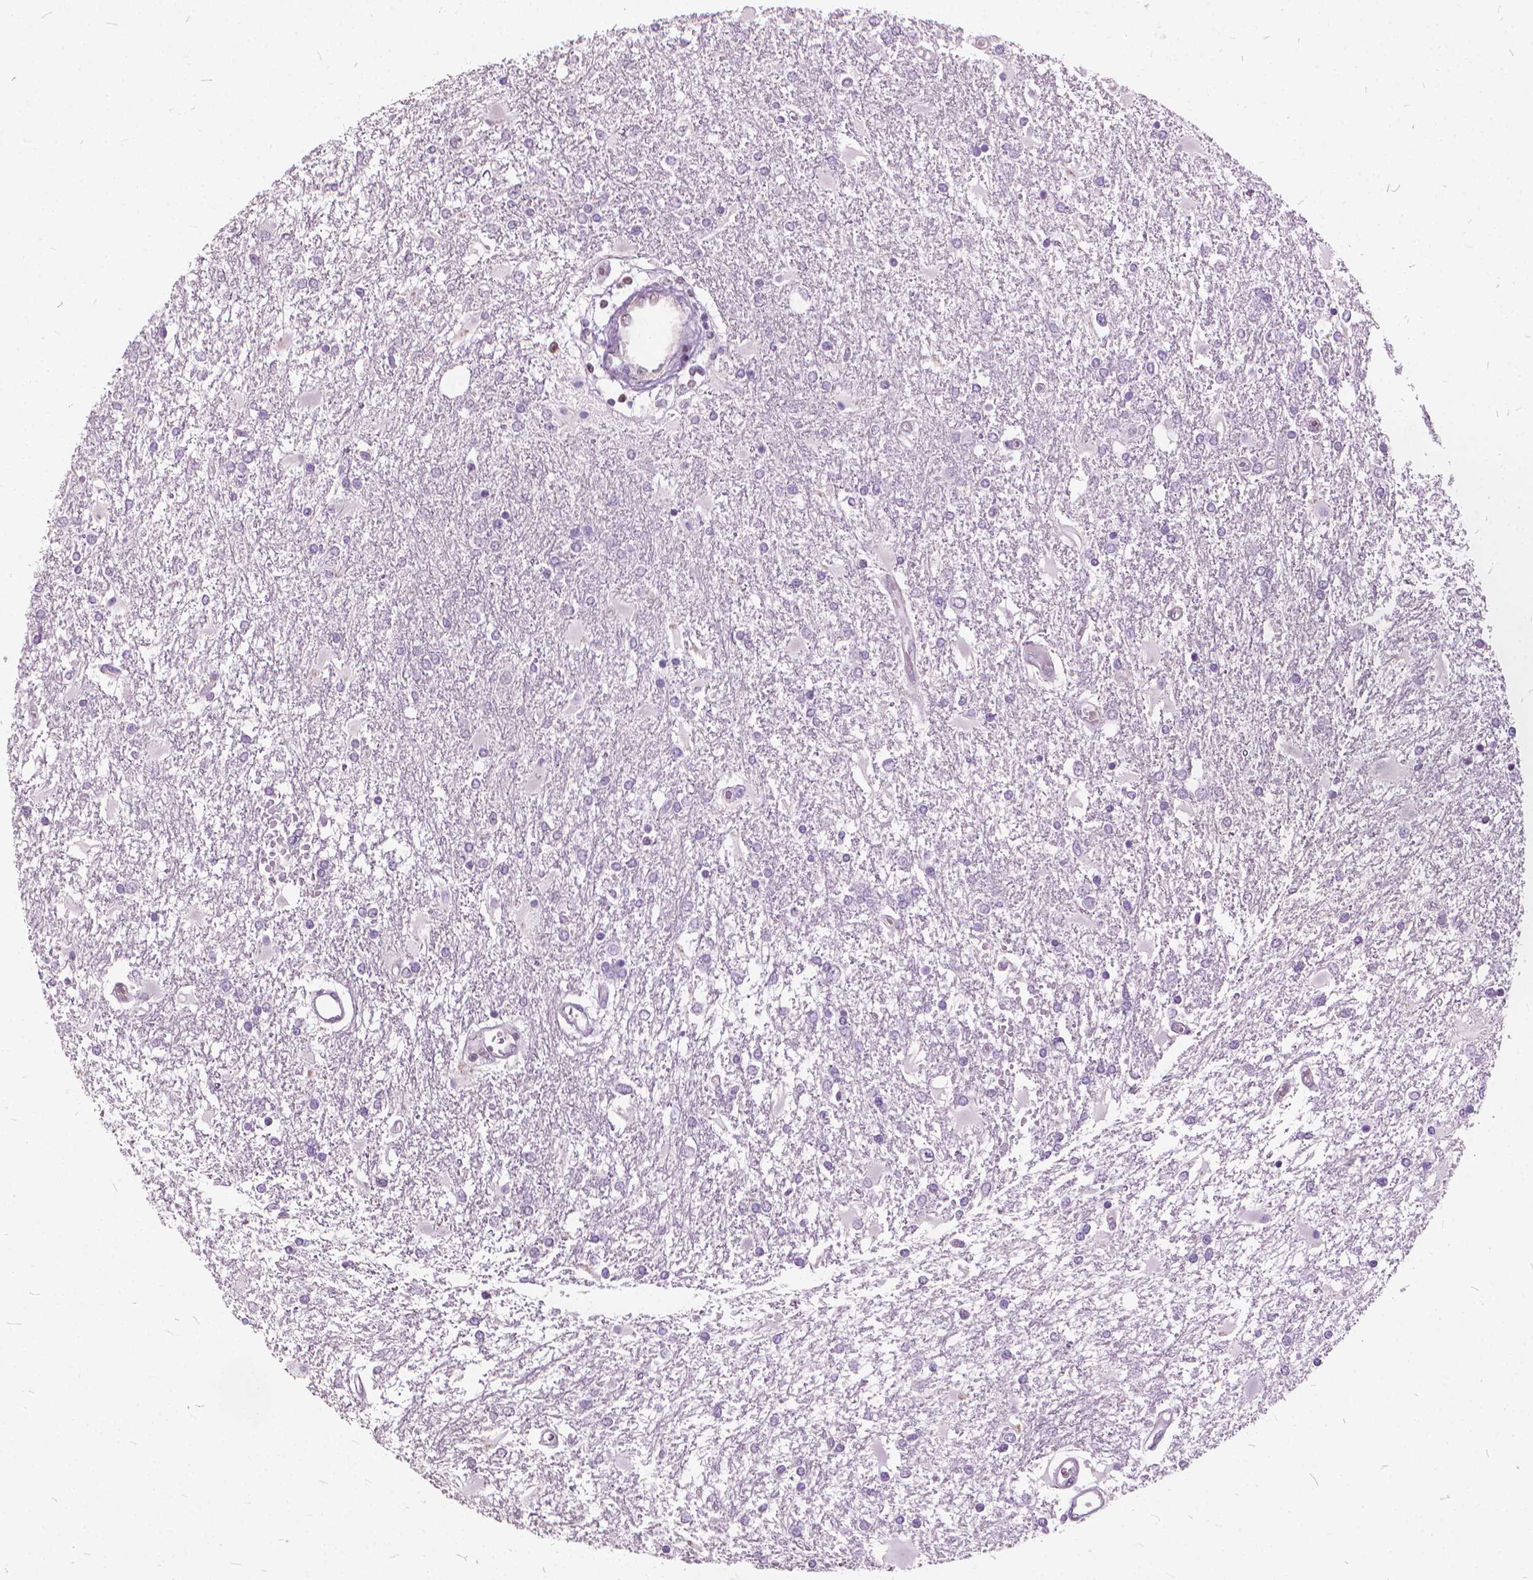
{"staining": {"intensity": "negative", "quantity": "none", "location": "none"}, "tissue": "glioma", "cell_type": "Tumor cells", "image_type": "cancer", "snomed": [{"axis": "morphology", "description": "Glioma, malignant, High grade"}, {"axis": "topography", "description": "Cerebral cortex"}], "caption": "This is a micrograph of IHC staining of high-grade glioma (malignant), which shows no expression in tumor cells. Brightfield microscopy of immunohistochemistry stained with DAB (brown) and hematoxylin (blue), captured at high magnification.", "gene": "STAT5B", "patient": {"sex": "male", "age": 79}}